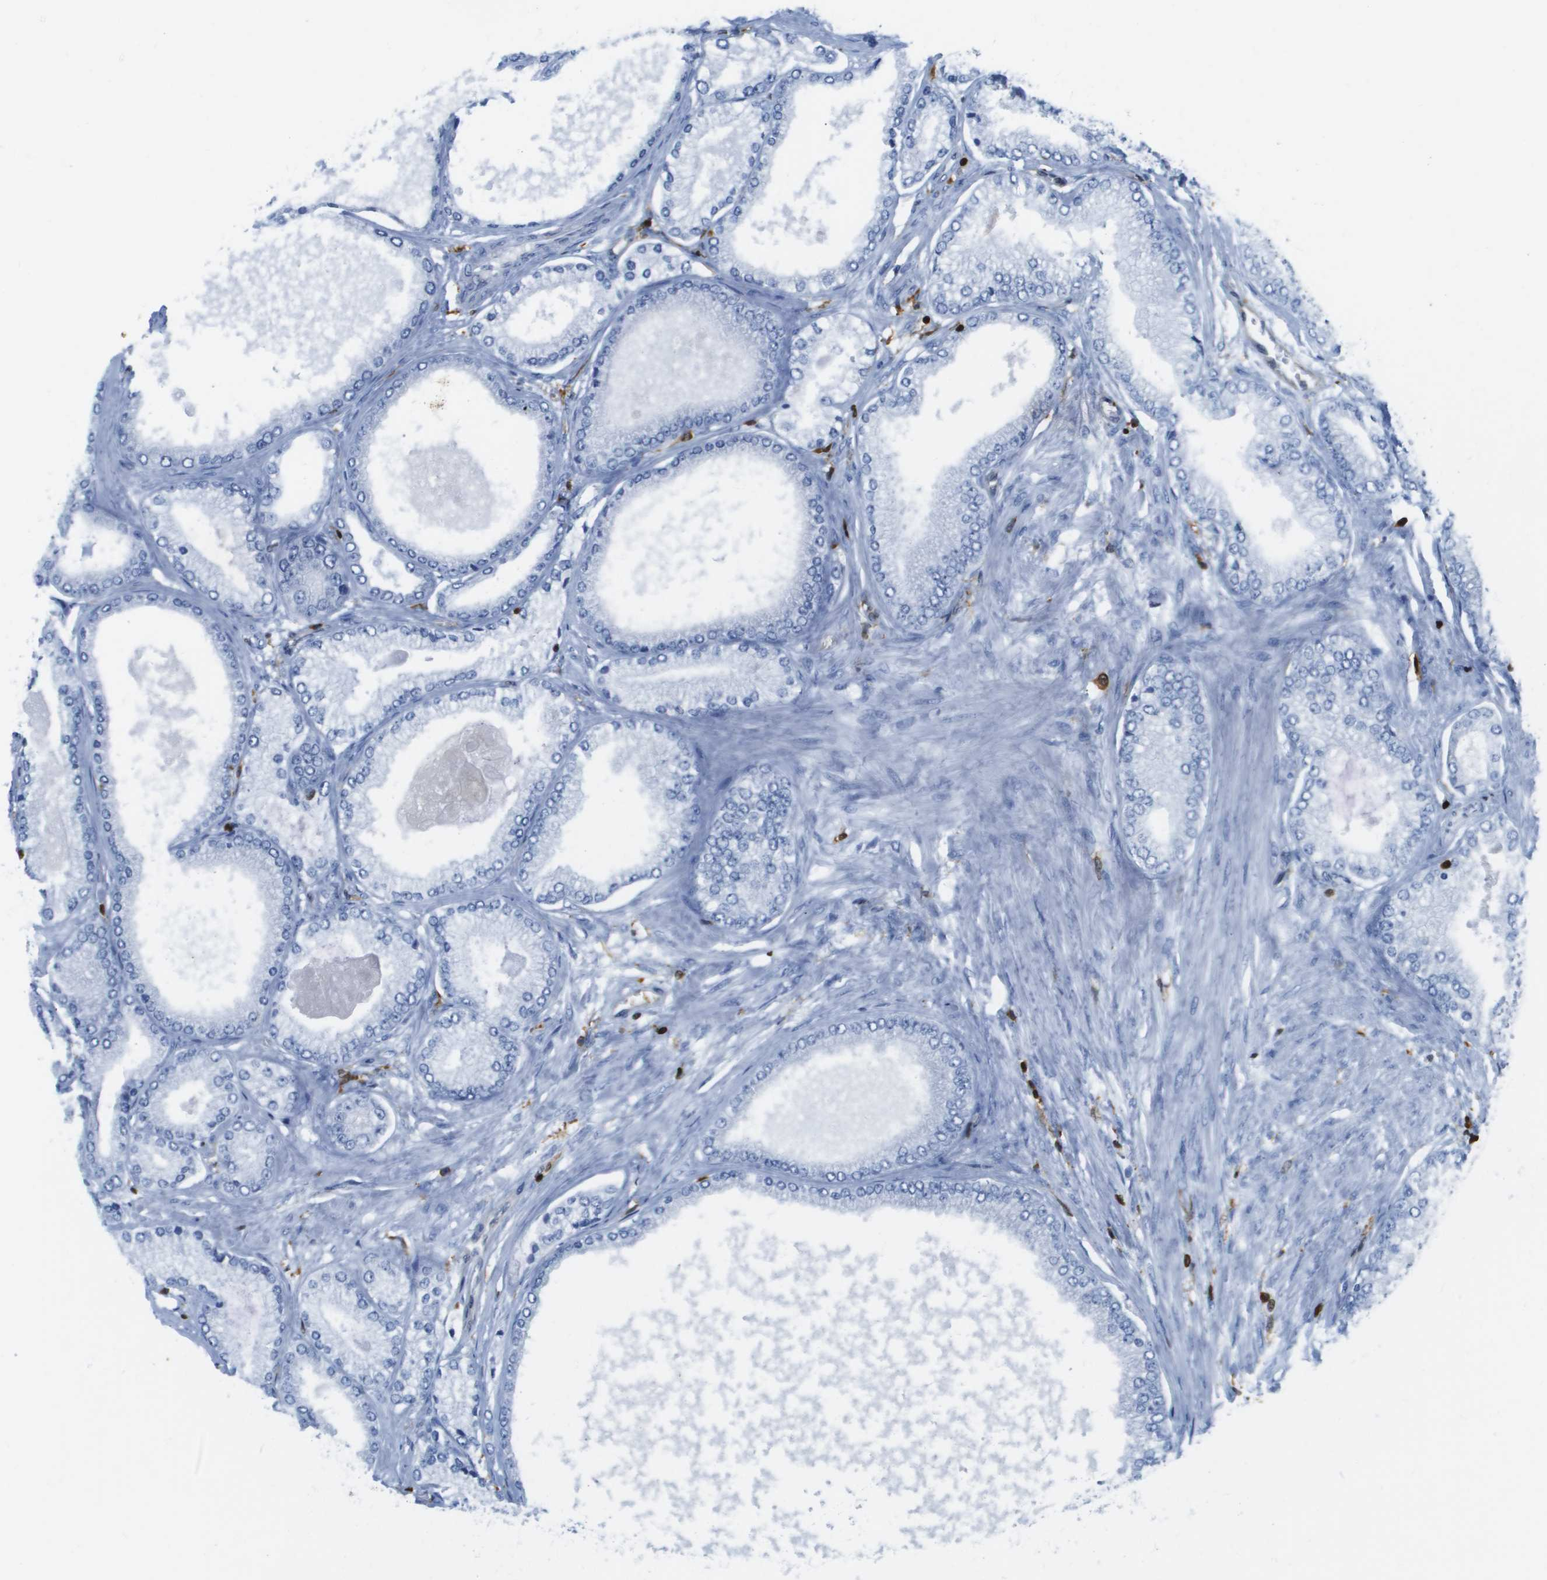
{"staining": {"intensity": "negative", "quantity": "none", "location": "none"}, "tissue": "prostate cancer", "cell_type": "Tumor cells", "image_type": "cancer", "snomed": [{"axis": "morphology", "description": "Adenocarcinoma, High grade"}, {"axis": "topography", "description": "Prostate"}], "caption": "DAB immunohistochemical staining of prostate adenocarcinoma (high-grade) shows no significant positivity in tumor cells.", "gene": "DOCK5", "patient": {"sex": "male", "age": 61}}